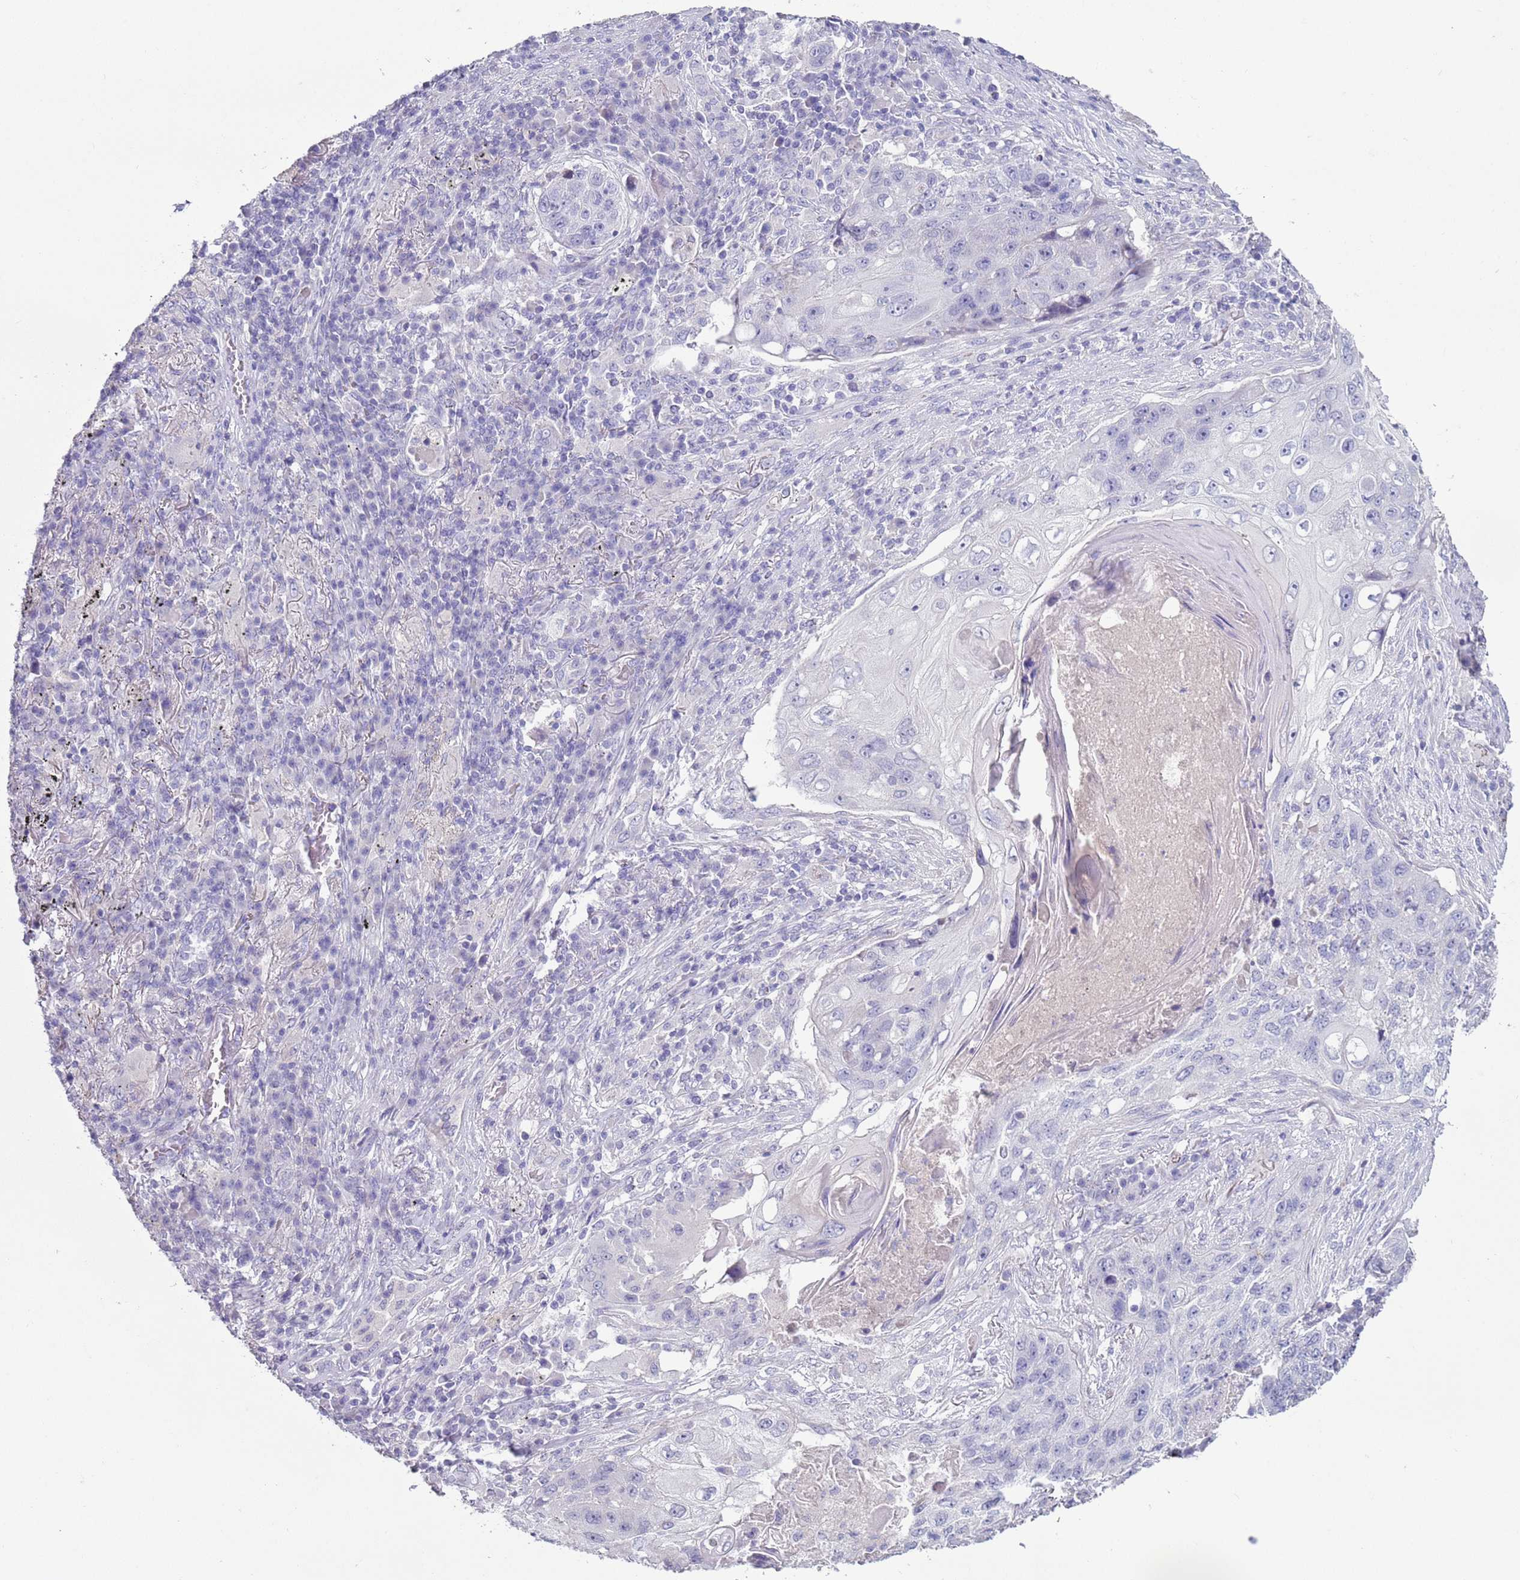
{"staining": {"intensity": "negative", "quantity": "none", "location": "none"}, "tissue": "lung cancer", "cell_type": "Tumor cells", "image_type": "cancer", "snomed": [{"axis": "morphology", "description": "Squamous cell carcinoma, NOS"}, {"axis": "topography", "description": "Lung"}], "caption": "Tumor cells show no significant positivity in lung cancer (squamous cell carcinoma).", "gene": "NPAP1", "patient": {"sex": "female", "age": 63}}